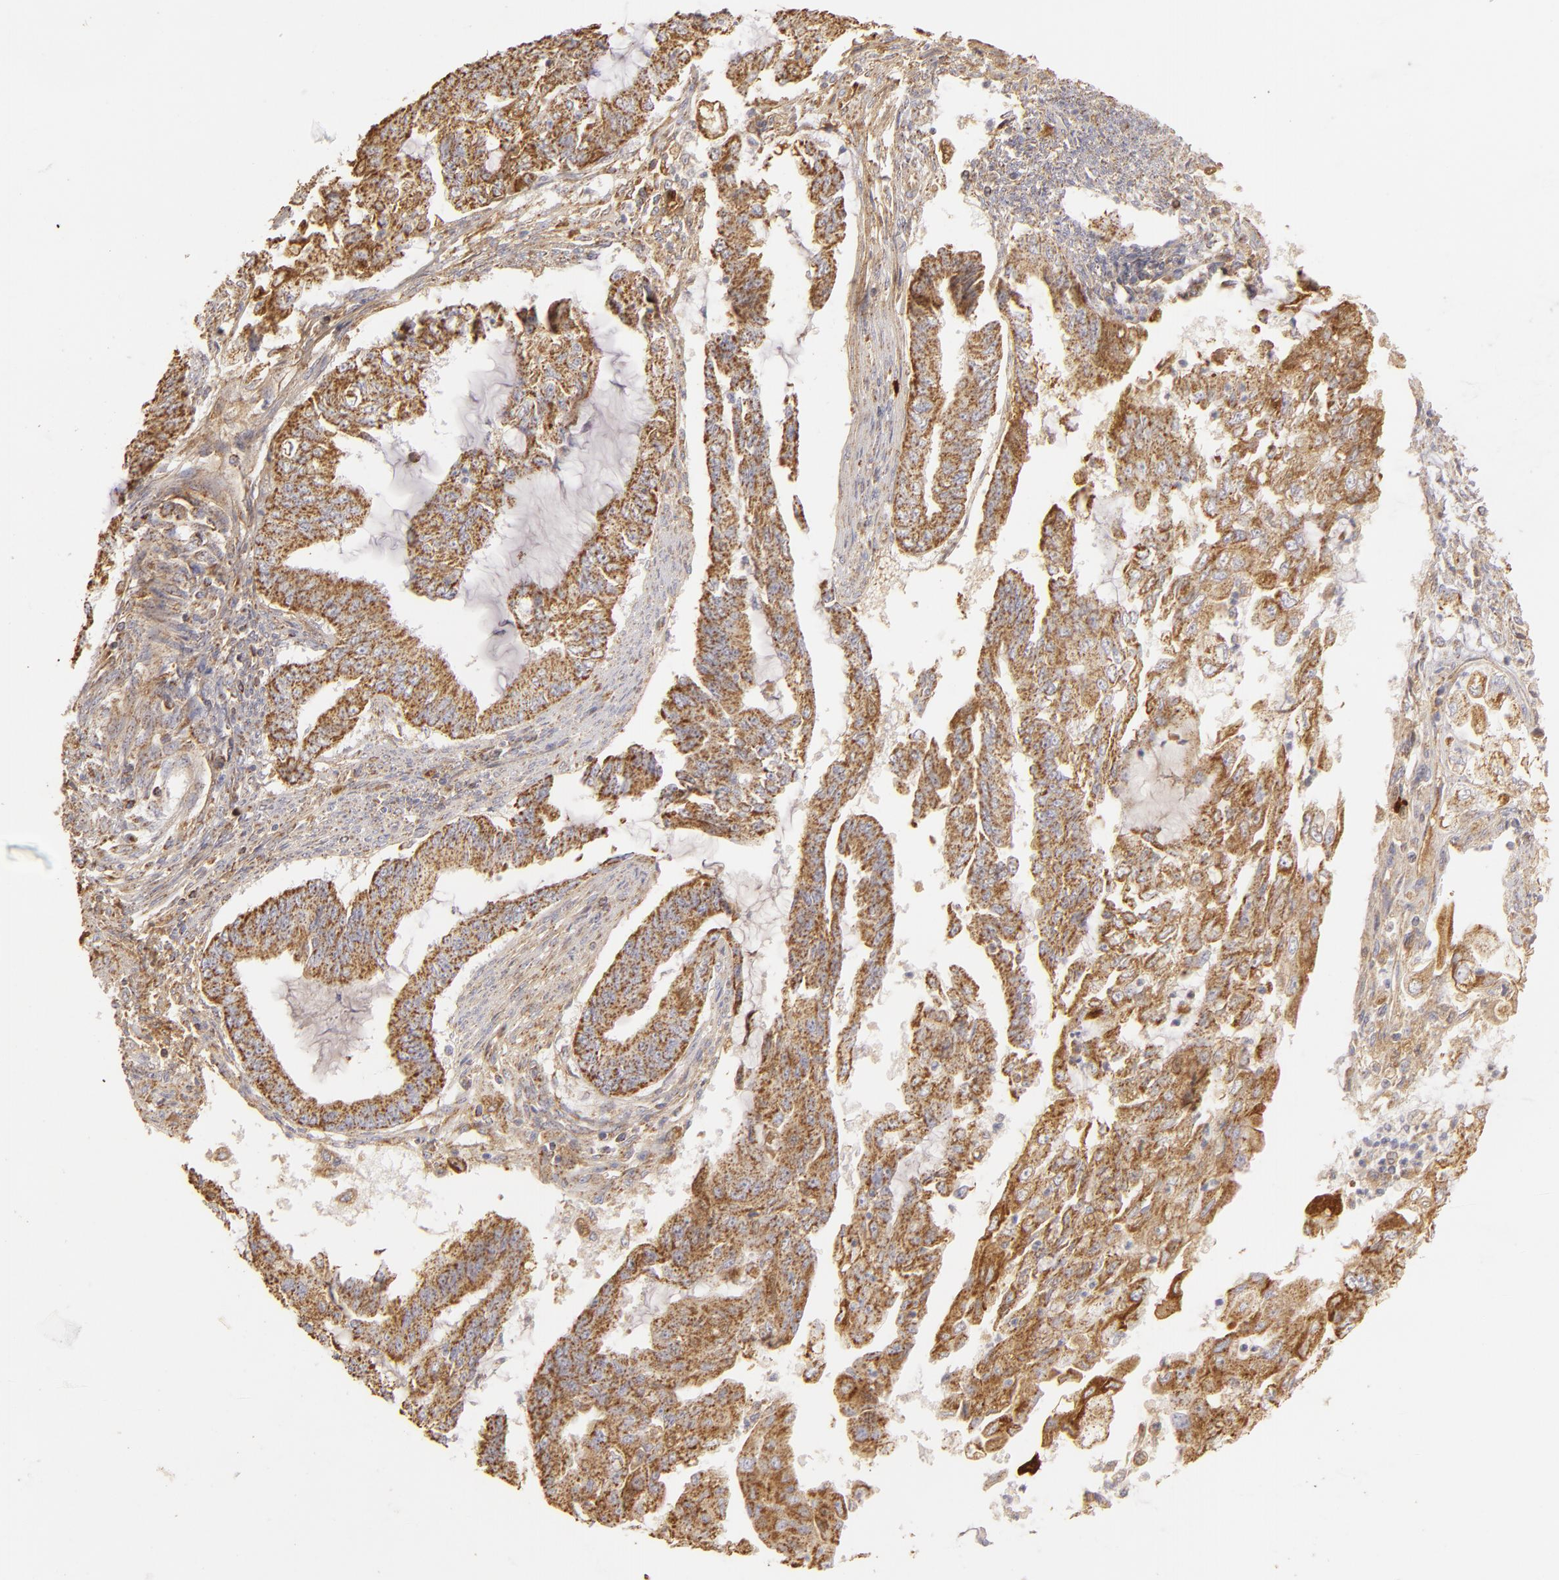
{"staining": {"intensity": "moderate", "quantity": ">75%", "location": "cytoplasmic/membranous"}, "tissue": "endometrial cancer", "cell_type": "Tumor cells", "image_type": "cancer", "snomed": [{"axis": "morphology", "description": "Adenocarcinoma, NOS"}, {"axis": "topography", "description": "Endometrium"}], "caption": "IHC image of endometrial cancer (adenocarcinoma) stained for a protein (brown), which shows medium levels of moderate cytoplasmic/membranous expression in about >75% of tumor cells.", "gene": "CFB", "patient": {"sex": "female", "age": 75}}